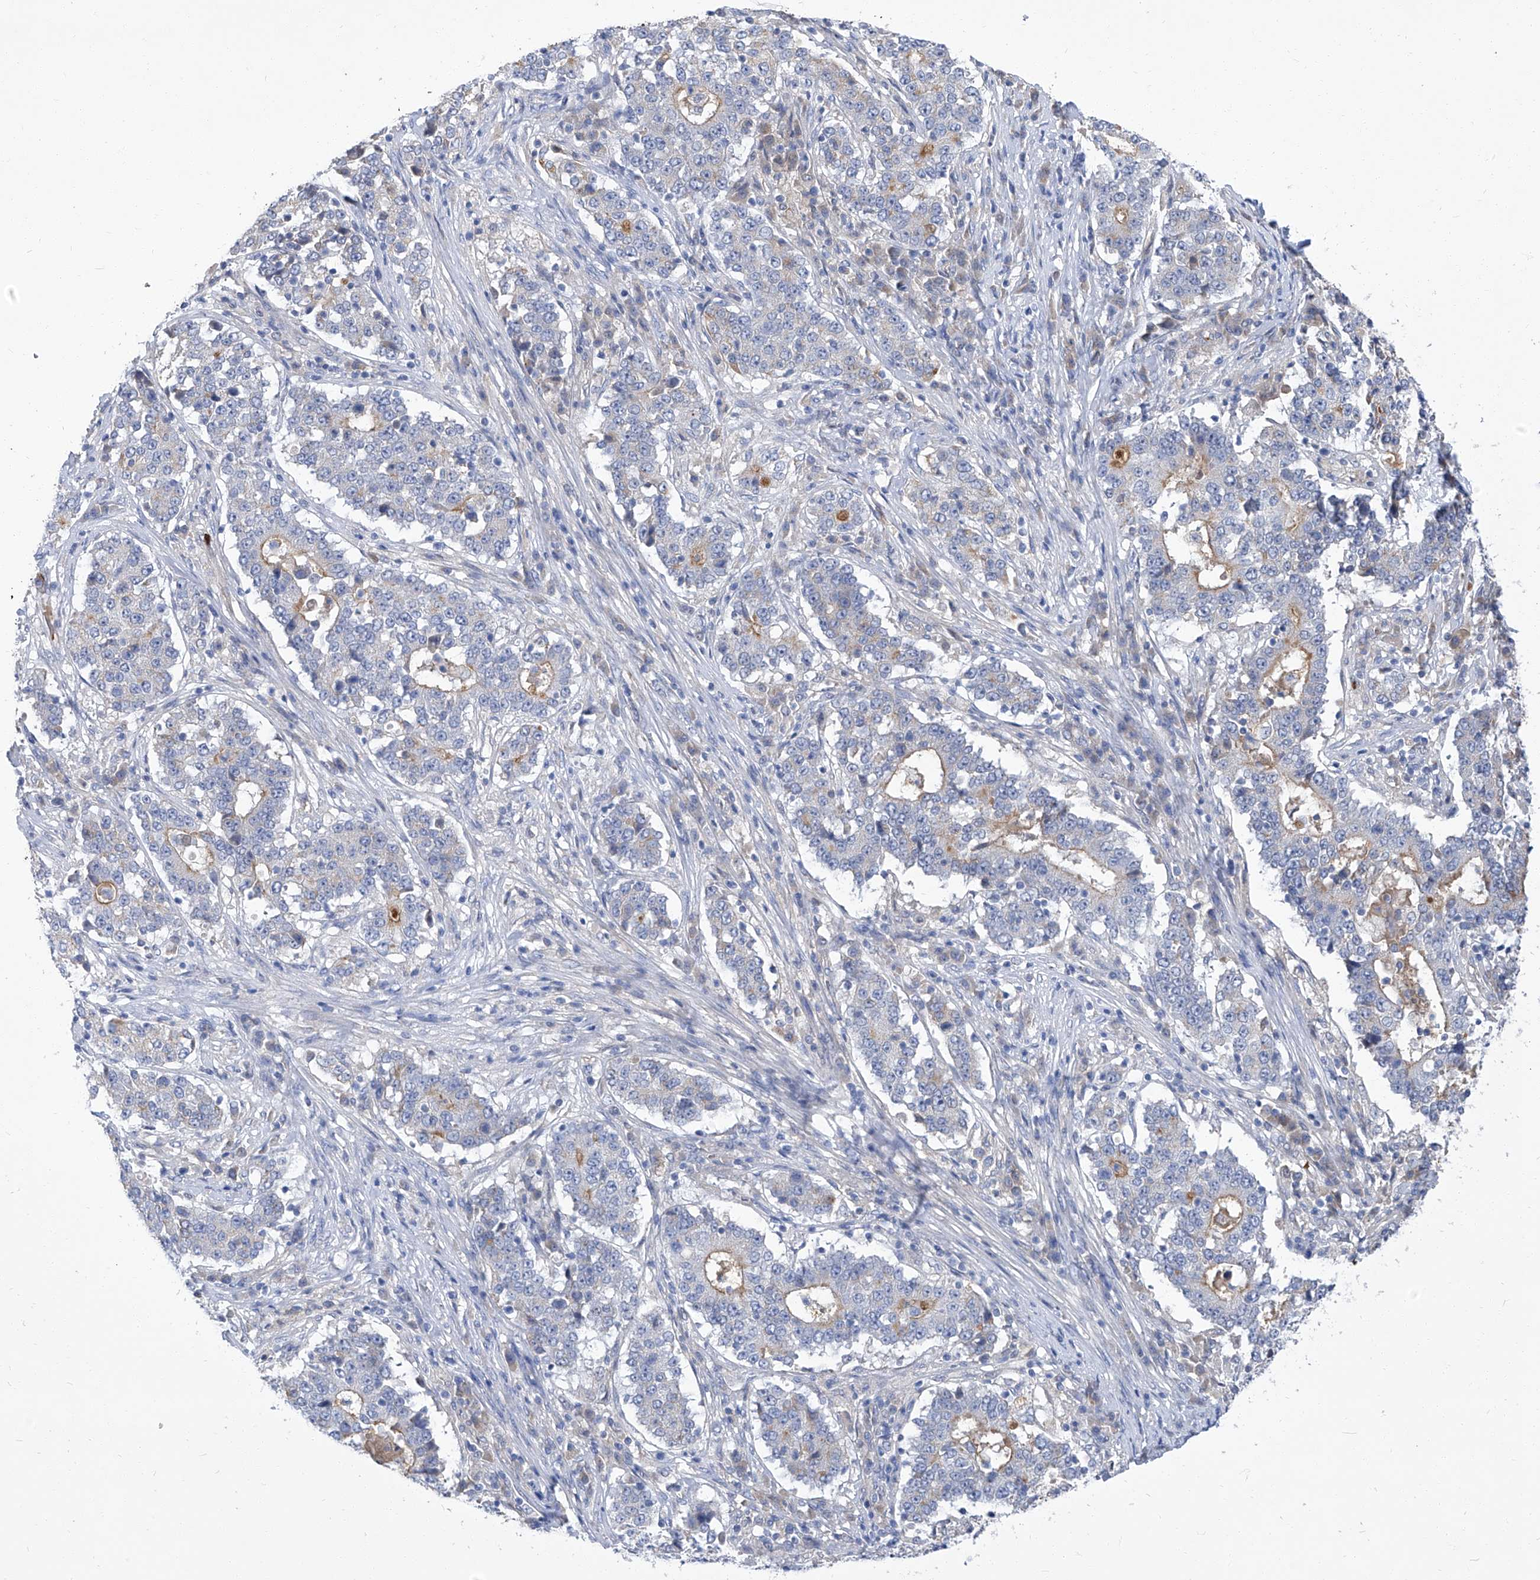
{"staining": {"intensity": "moderate", "quantity": "<25%", "location": "cytoplasmic/membranous"}, "tissue": "stomach cancer", "cell_type": "Tumor cells", "image_type": "cancer", "snomed": [{"axis": "morphology", "description": "Adenocarcinoma, NOS"}, {"axis": "topography", "description": "Stomach"}], "caption": "IHC of stomach cancer demonstrates low levels of moderate cytoplasmic/membranous positivity in approximately <25% of tumor cells. The staining was performed using DAB, with brown indicating positive protein expression. Nuclei are stained blue with hematoxylin.", "gene": "PARD3", "patient": {"sex": "male", "age": 59}}